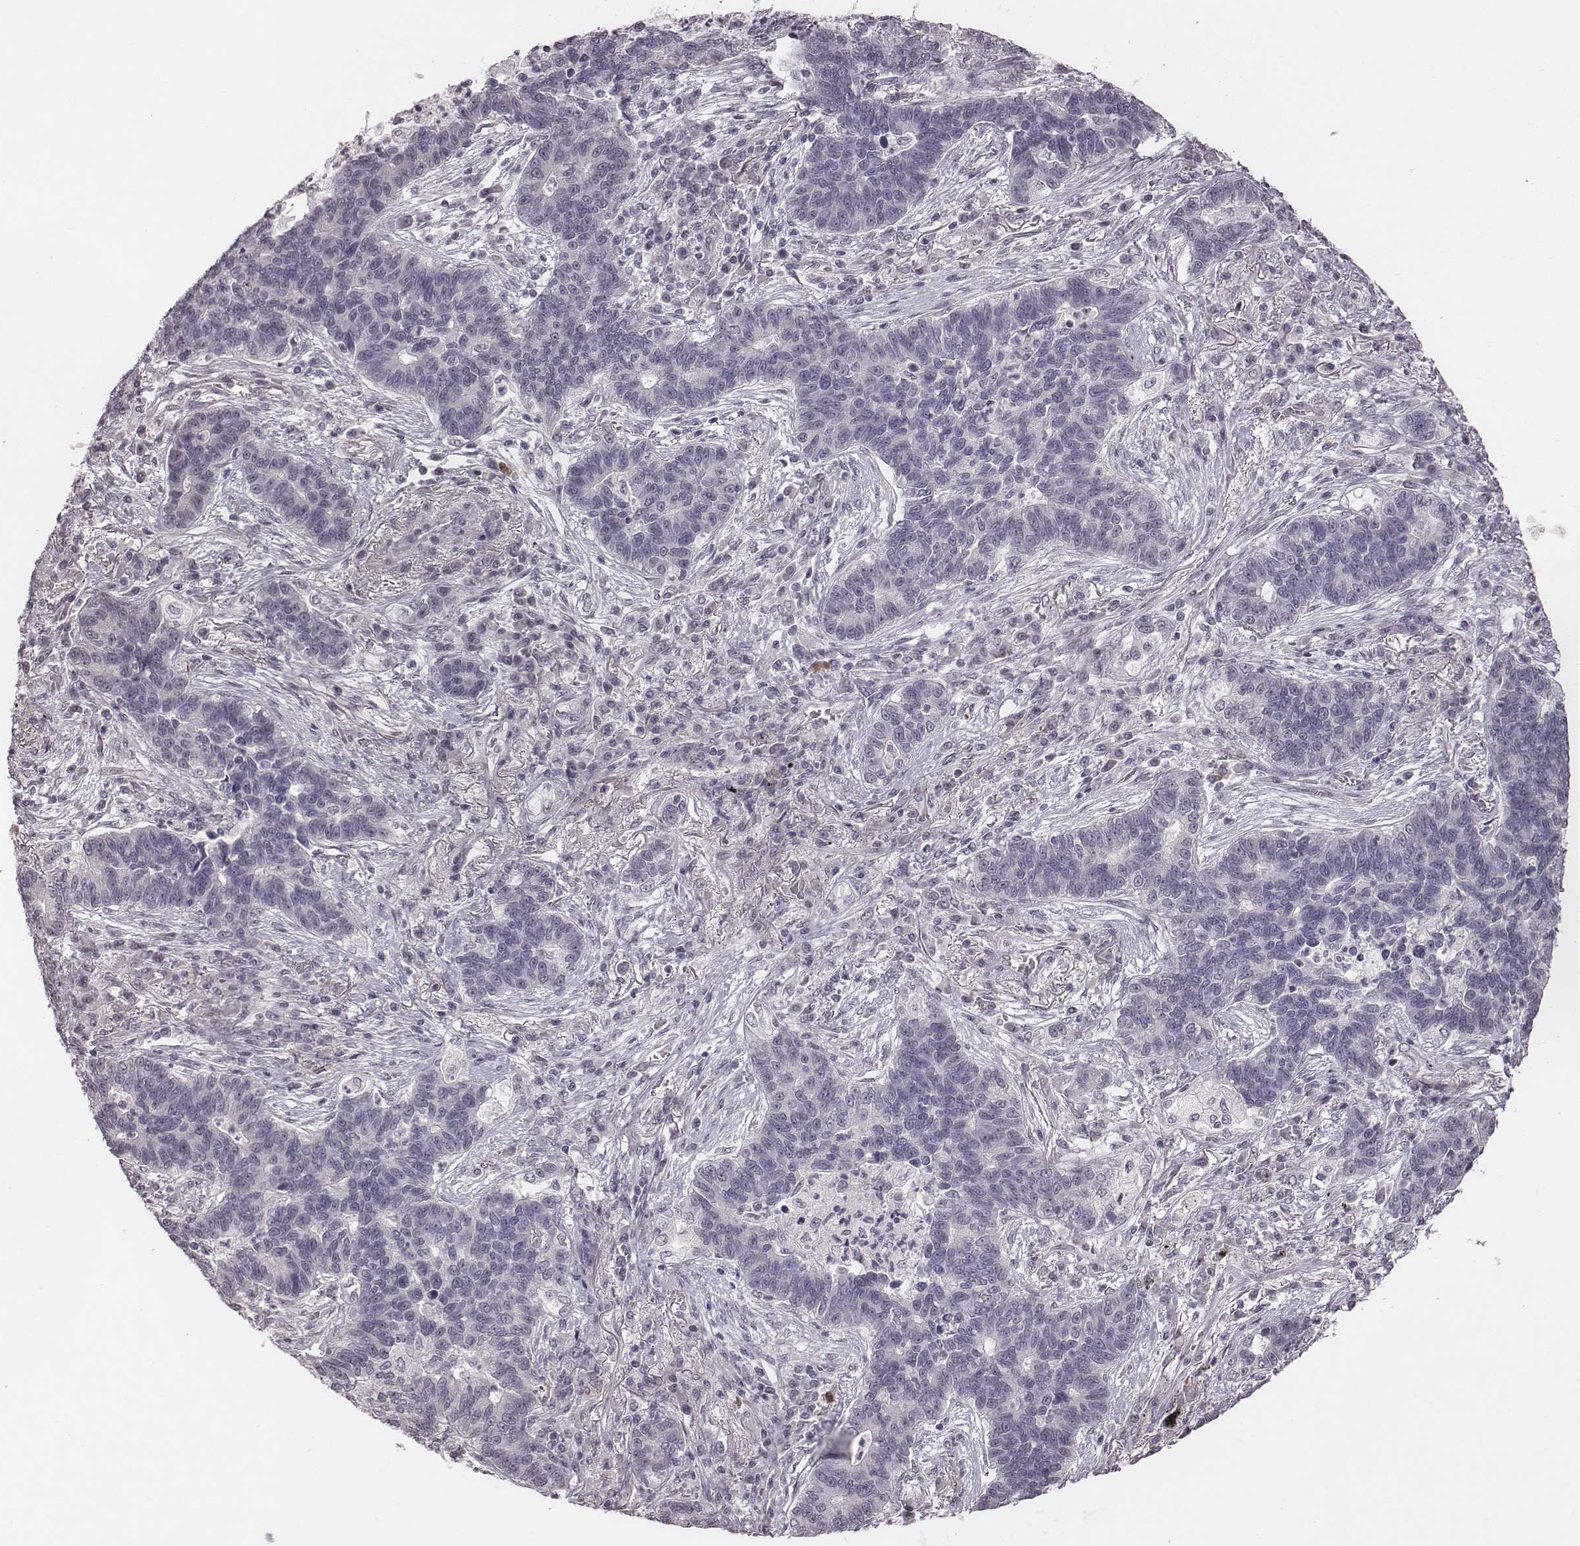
{"staining": {"intensity": "negative", "quantity": "none", "location": "none"}, "tissue": "lung cancer", "cell_type": "Tumor cells", "image_type": "cancer", "snomed": [{"axis": "morphology", "description": "Adenocarcinoma, NOS"}, {"axis": "topography", "description": "Lung"}], "caption": "Image shows no significant protein expression in tumor cells of adenocarcinoma (lung).", "gene": "RPGRIP1", "patient": {"sex": "female", "age": 57}}